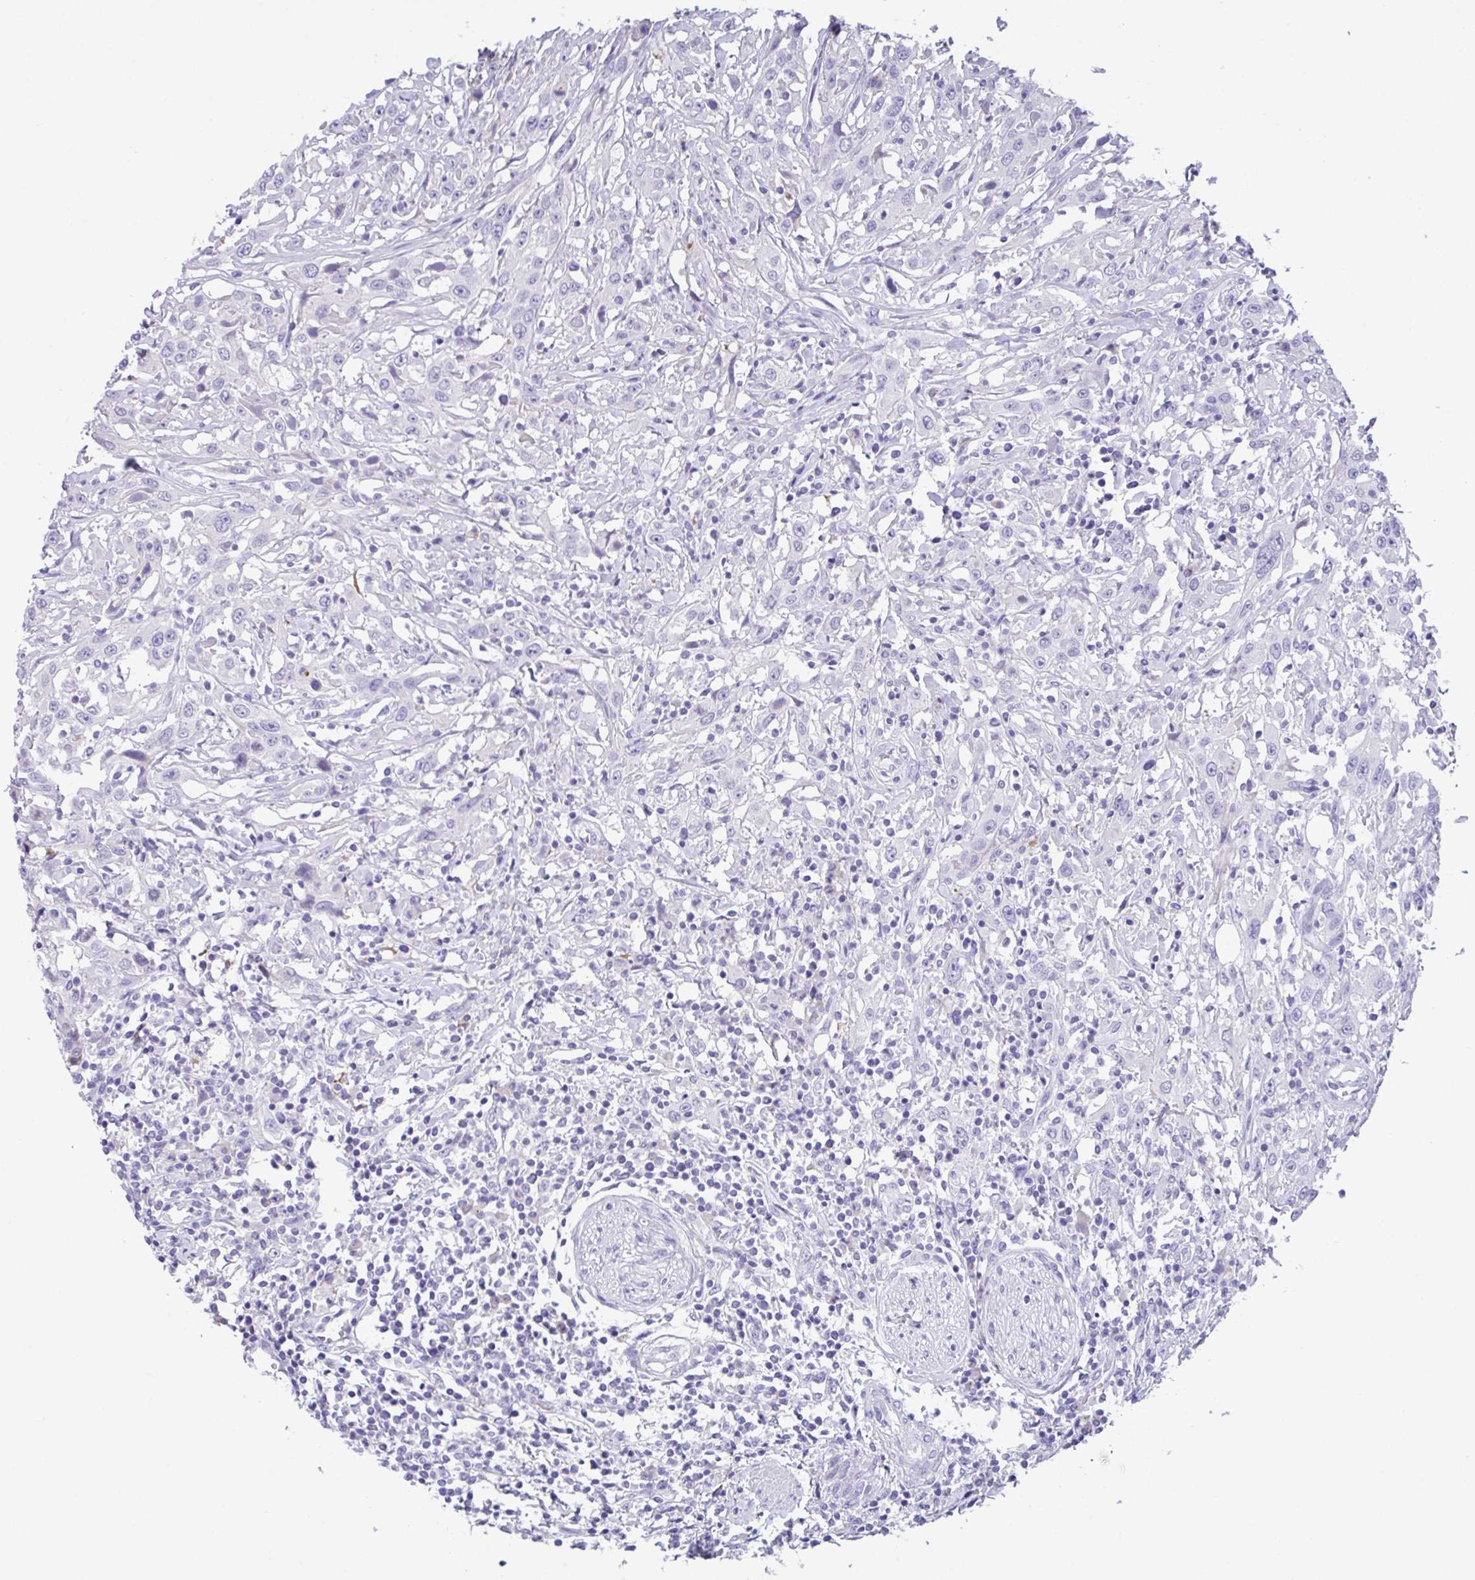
{"staining": {"intensity": "negative", "quantity": "none", "location": "none"}, "tissue": "urothelial cancer", "cell_type": "Tumor cells", "image_type": "cancer", "snomed": [{"axis": "morphology", "description": "Urothelial carcinoma, High grade"}, {"axis": "topography", "description": "Urinary bladder"}], "caption": "Immunohistochemistry (IHC) of human urothelial carcinoma (high-grade) exhibits no positivity in tumor cells. The staining is performed using DAB brown chromogen with nuclei counter-stained in using hematoxylin.", "gene": "FBXL20", "patient": {"sex": "male", "age": 61}}